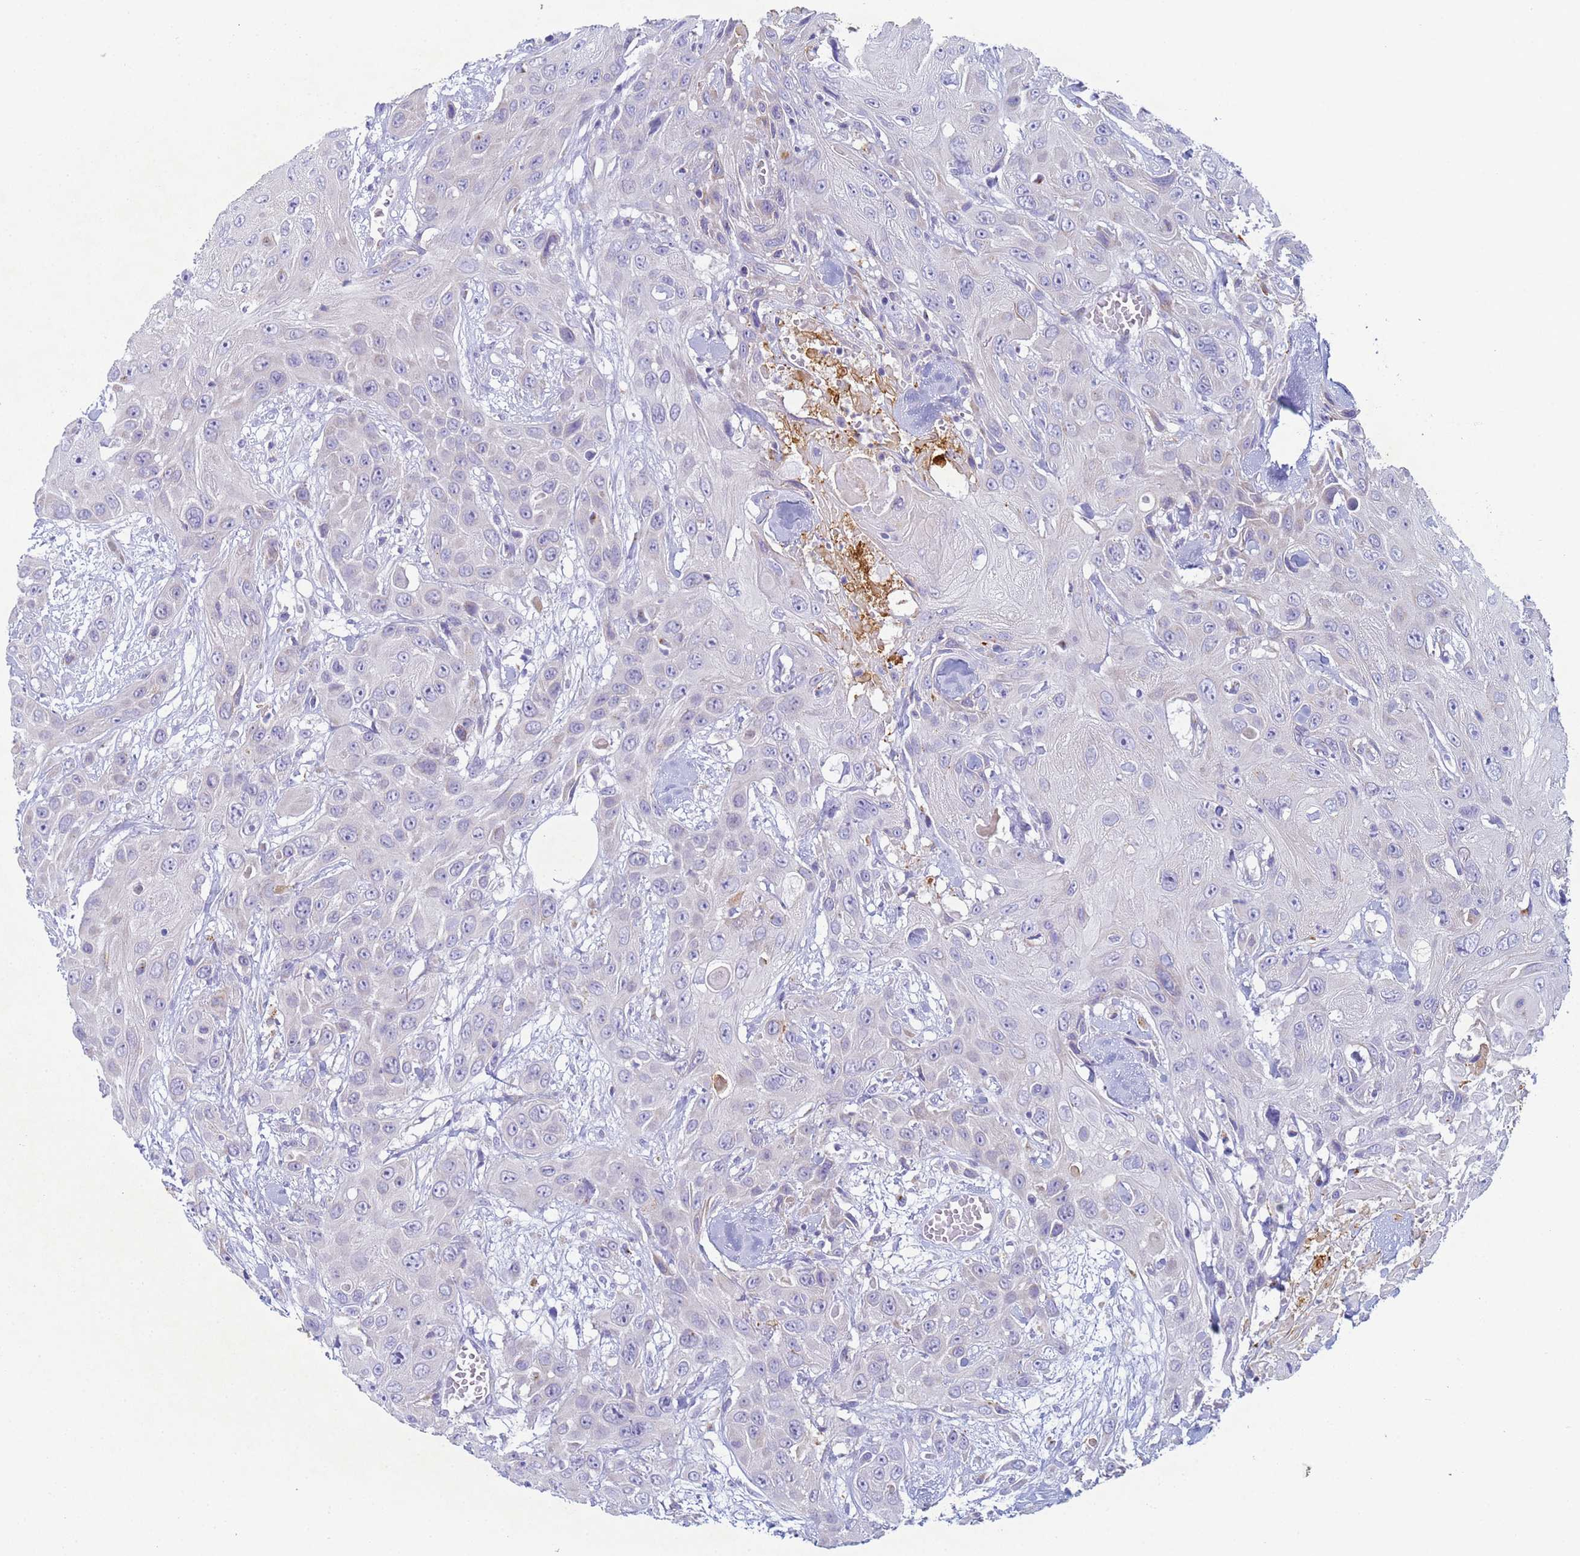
{"staining": {"intensity": "negative", "quantity": "none", "location": "none"}, "tissue": "head and neck cancer", "cell_type": "Tumor cells", "image_type": "cancer", "snomed": [{"axis": "morphology", "description": "Squamous cell carcinoma, NOS"}, {"axis": "topography", "description": "Head-Neck"}], "caption": "Head and neck cancer was stained to show a protein in brown. There is no significant staining in tumor cells. (DAB (3,3'-diaminobenzidine) immunohistochemistry, high magnification).", "gene": "CR1", "patient": {"sex": "male", "age": 81}}